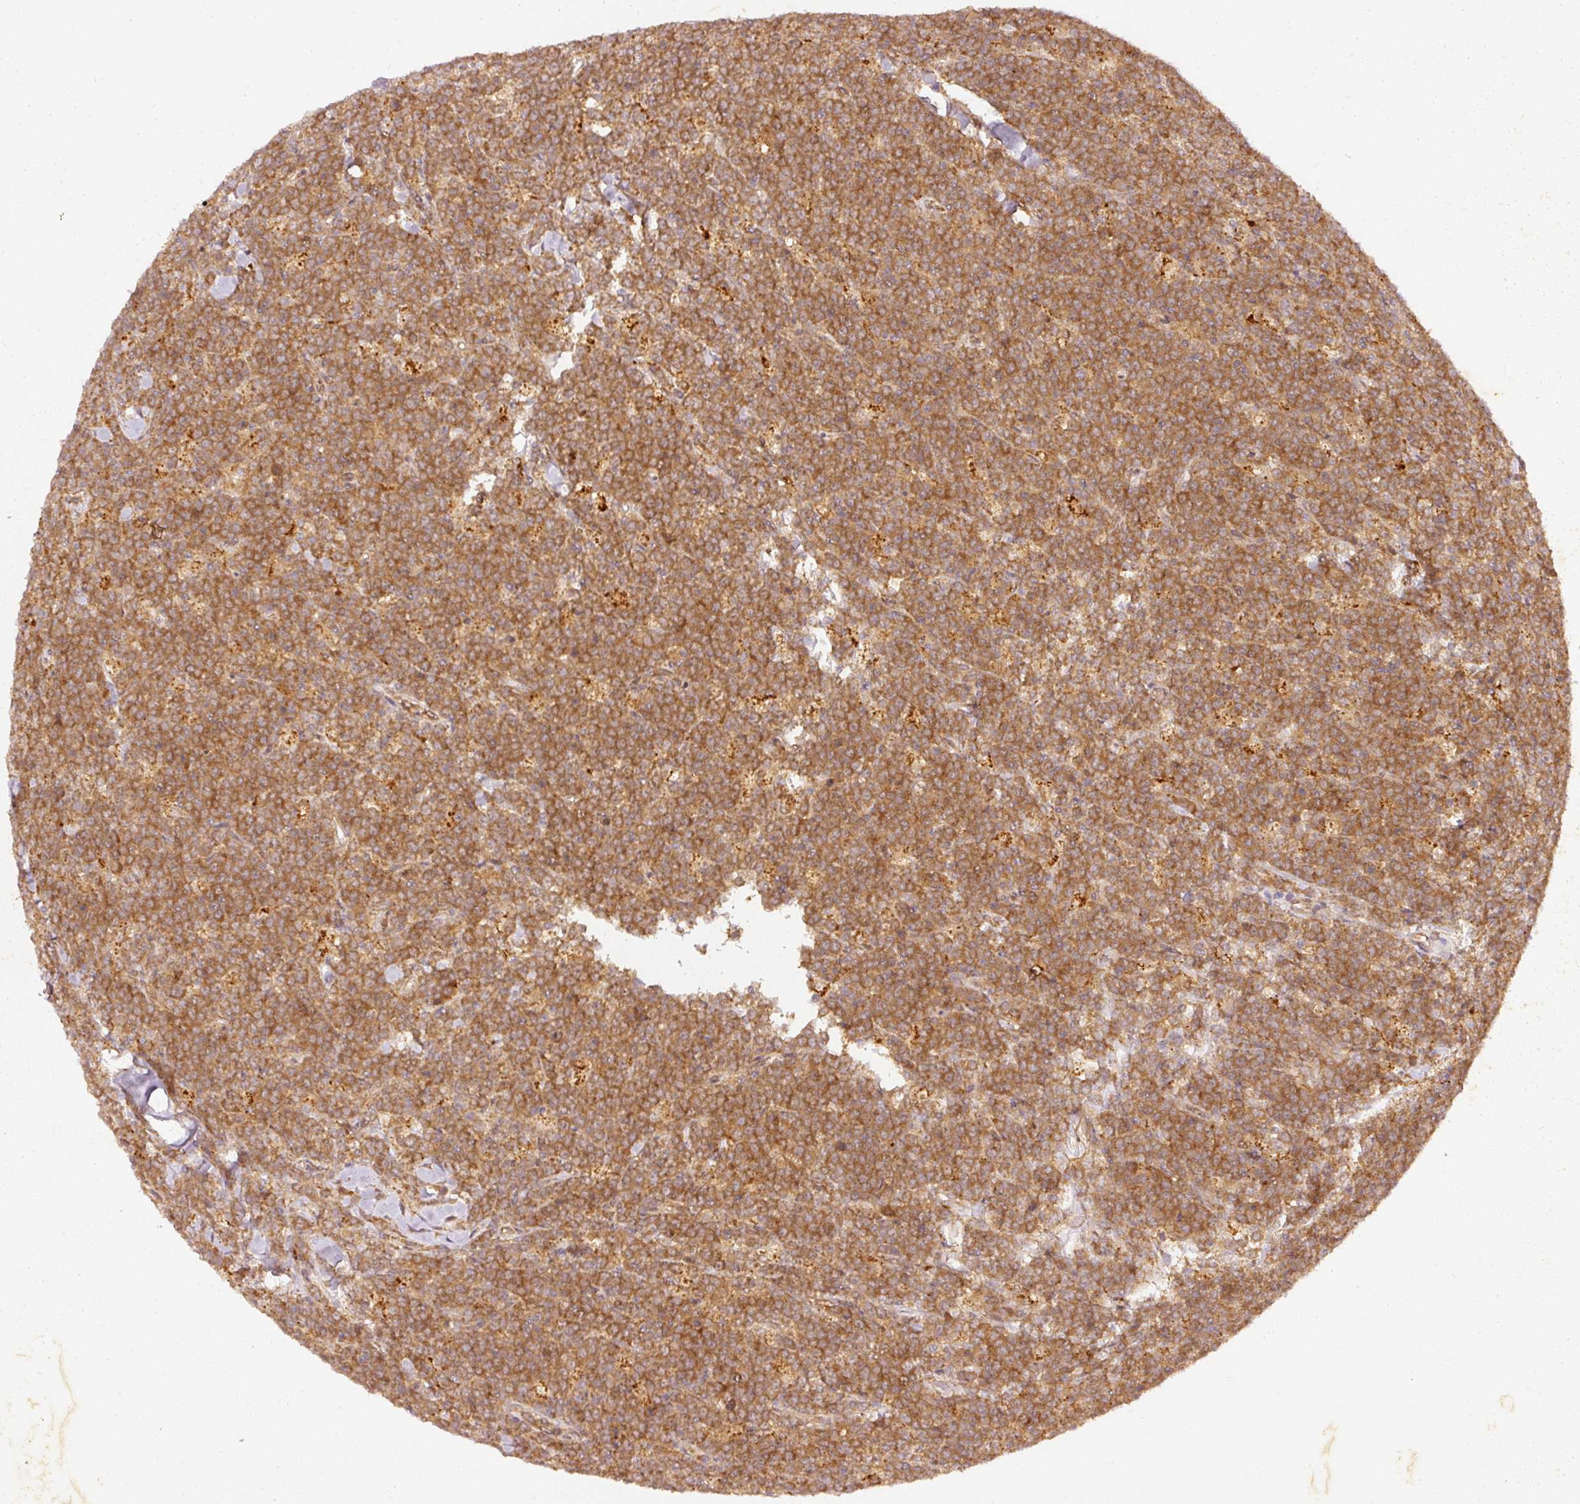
{"staining": {"intensity": "moderate", "quantity": ">75%", "location": "cytoplasmic/membranous"}, "tissue": "lymphoma", "cell_type": "Tumor cells", "image_type": "cancer", "snomed": [{"axis": "morphology", "description": "Malignant lymphoma, non-Hodgkin's type, High grade"}, {"axis": "topography", "description": "Small intestine"}], "caption": "Immunohistochemistry (IHC) (DAB) staining of human high-grade malignant lymphoma, non-Hodgkin's type demonstrates moderate cytoplasmic/membranous protein expression in about >75% of tumor cells. (DAB (3,3'-diaminobenzidine) IHC, brown staining for protein, blue staining for nuclei).", "gene": "ZNF580", "patient": {"sex": "male", "age": 8}}